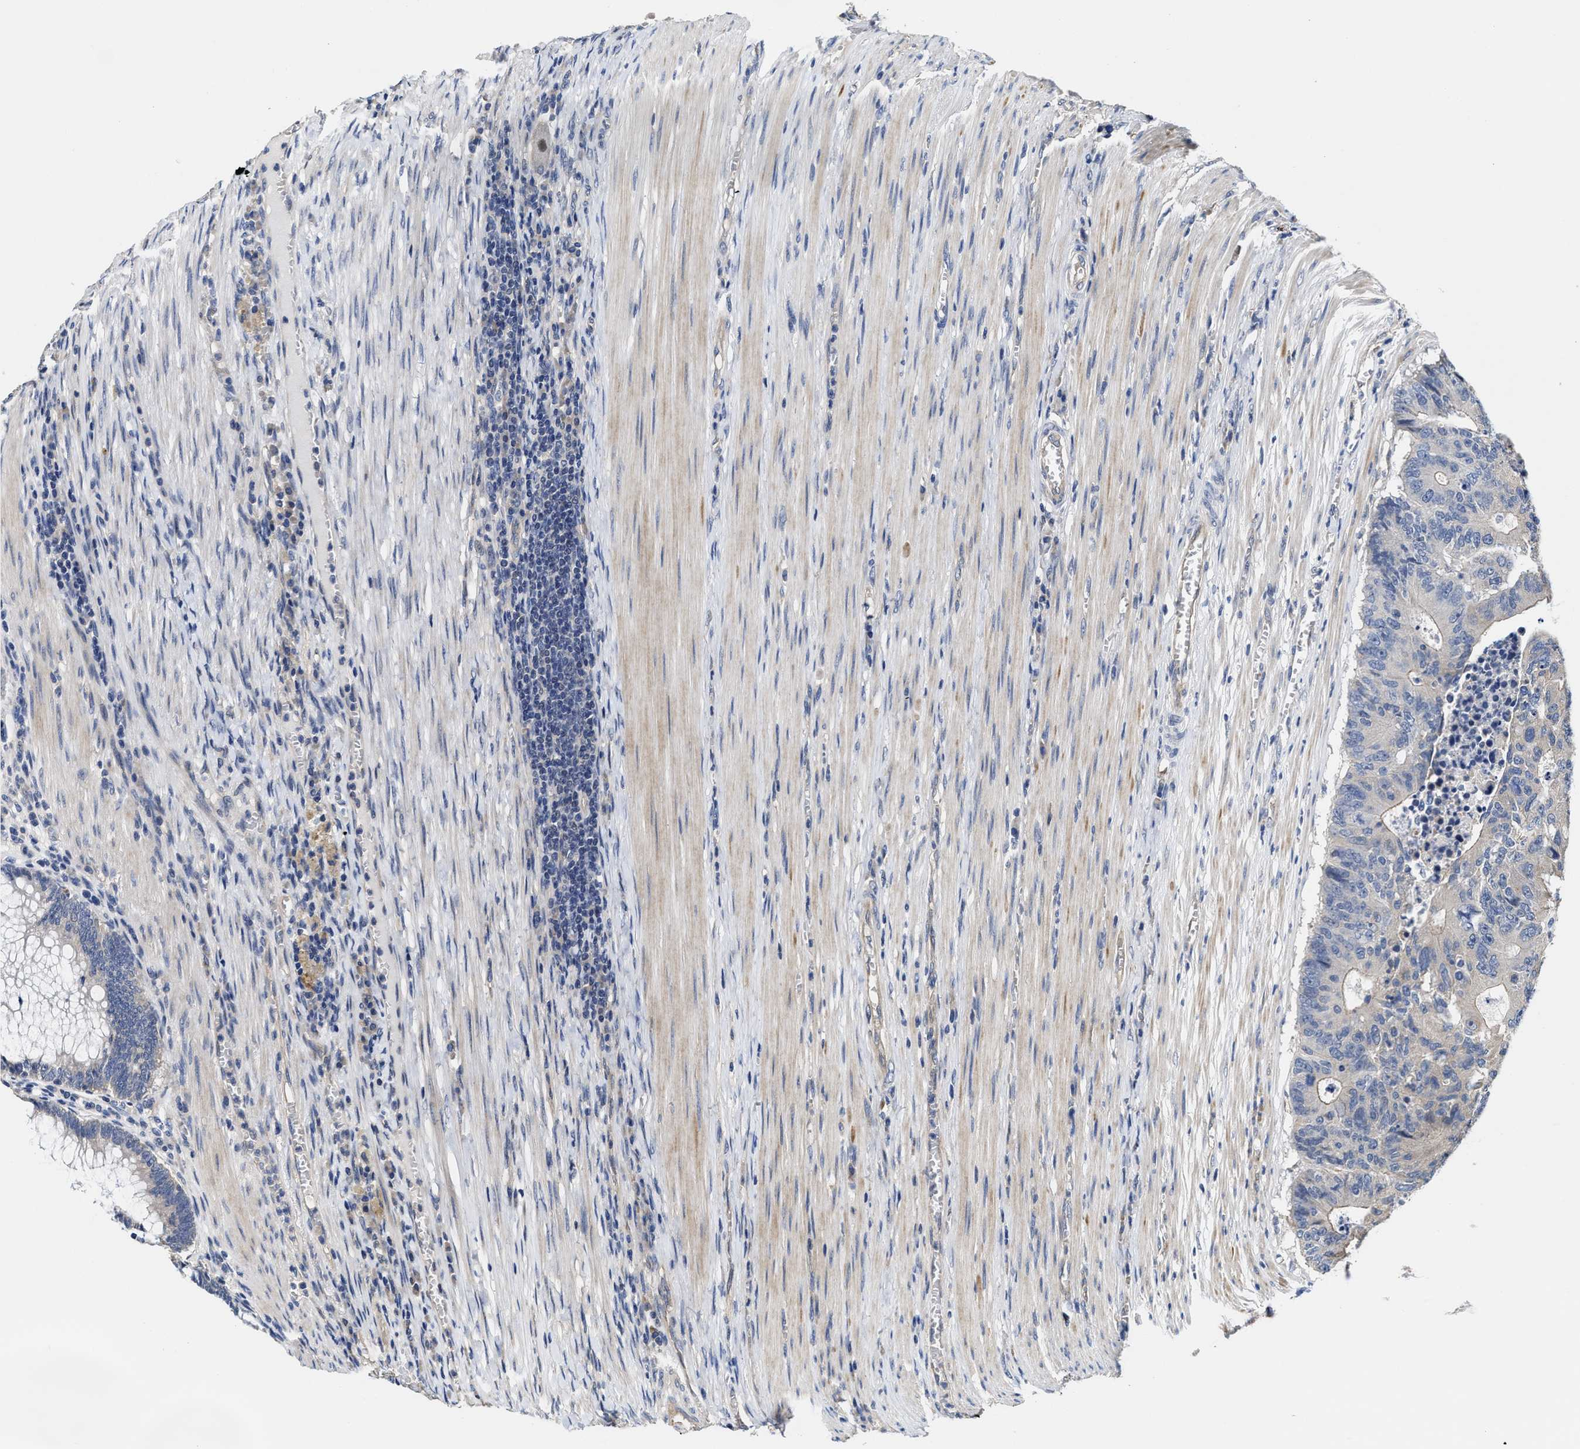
{"staining": {"intensity": "negative", "quantity": "none", "location": "none"}, "tissue": "colorectal cancer", "cell_type": "Tumor cells", "image_type": "cancer", "snomed": [{"axis": "morphology", "description": "Adenocarcinoma, NOS"}, {"axis": "topography", "description": "Colon"}], "caption": "Immunohistochemistry (IHC) of colorectal cancer (adenocarcinoma) demonstrates no positivity in tumor cells.", "gene": "TRAF6", "patient": {"sex": "male", "age": 87}}